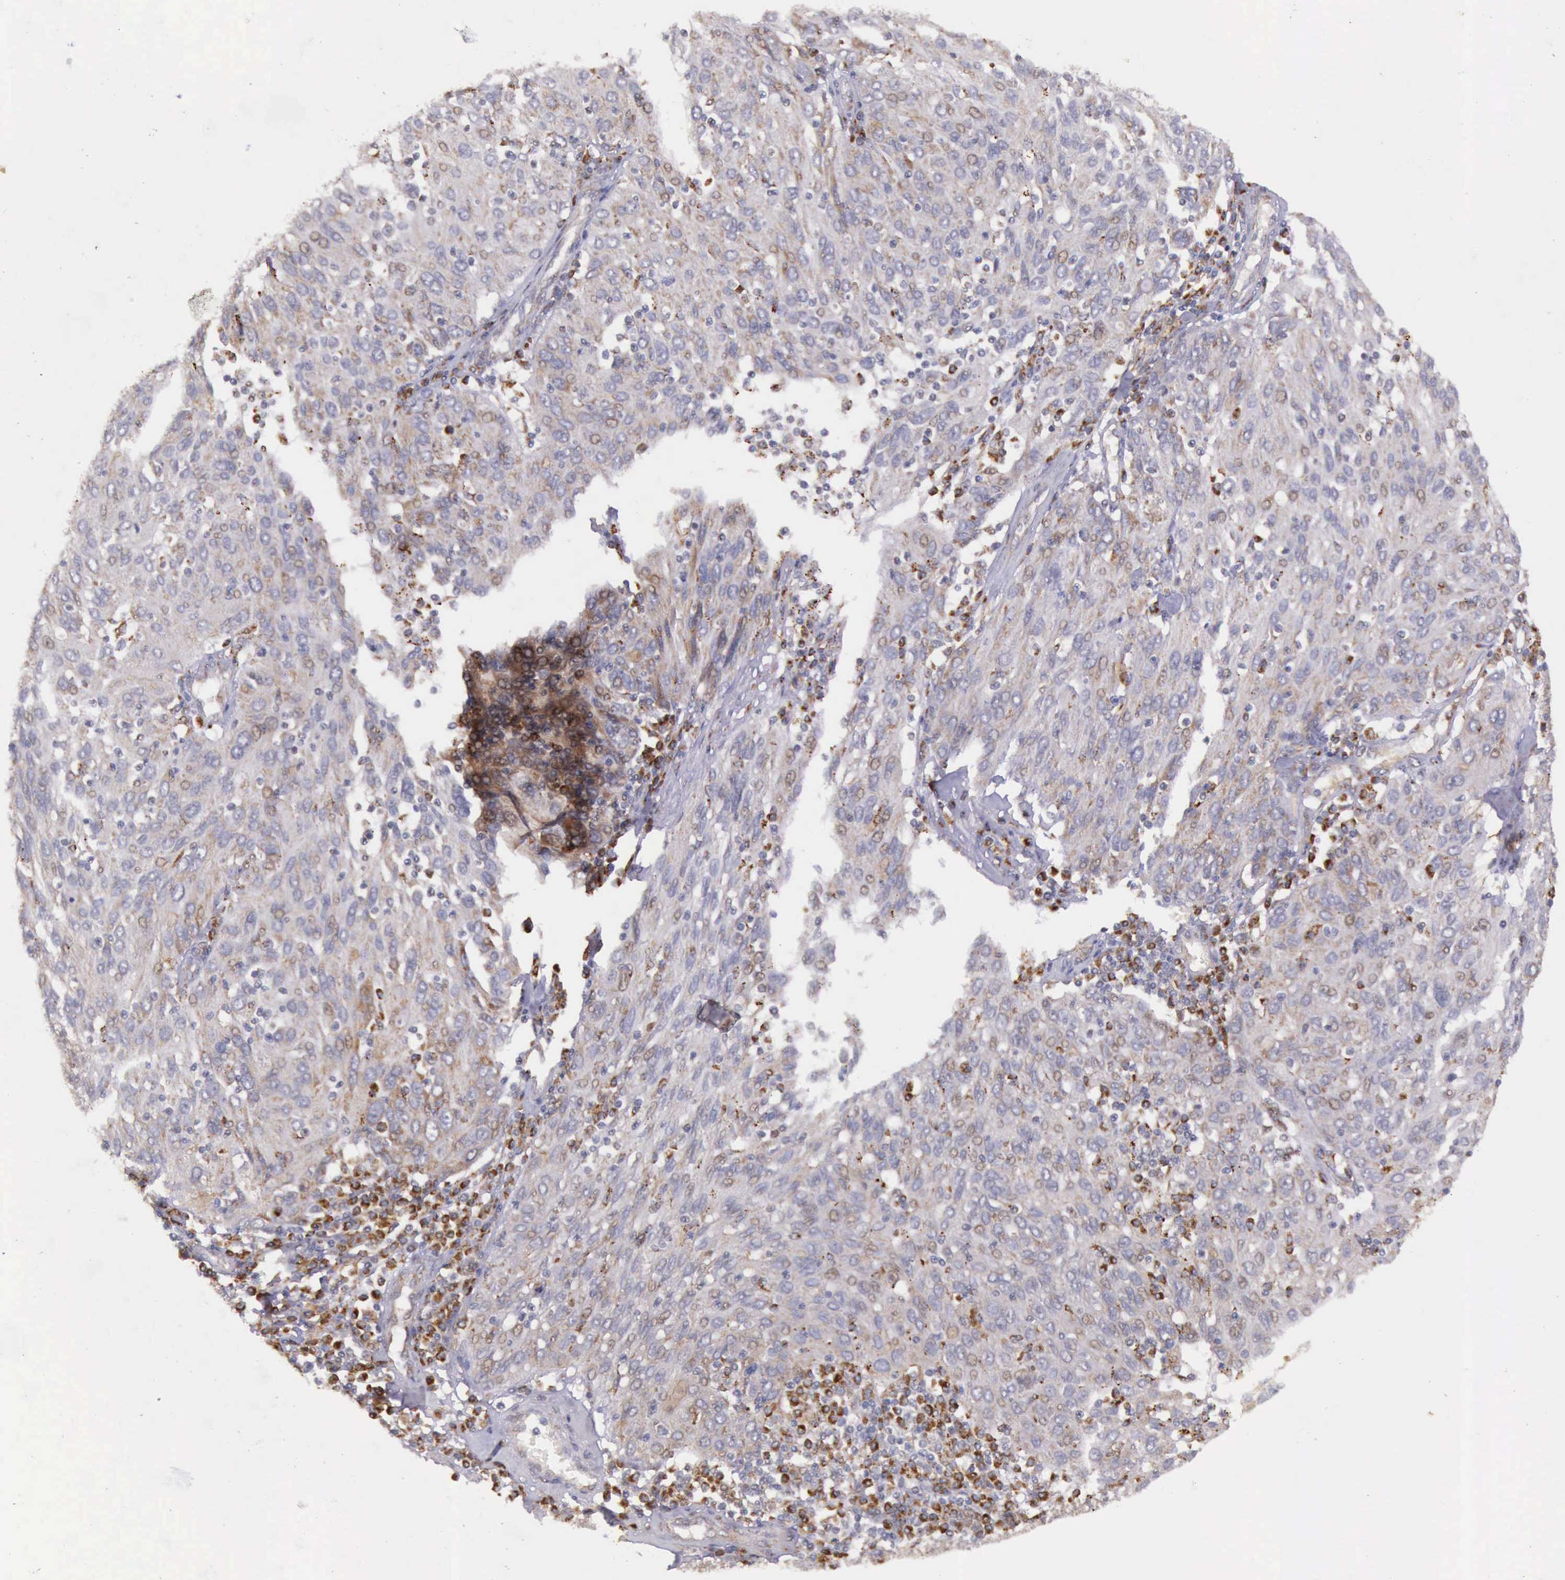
{"staining": {"intensity": "weak", "quantity": "<25%", "location": "cytoplasmic/membranous"}, "tissue": "ovarian cancer", "cell_type": "Tumor cells", "image_type": "cancer", "snomed": [{"axis": "morphology", "description": "Carcinoma, endometroid"}, {"axis": "topography", "description": "Ovary"}], "caption": "Human ovarian cancer stained for a protein using immunohistochemistry demonstrates no staining in tumor cells.", "gene": "ARMCX3", "patient": {"sex": "female", "age": 50}}